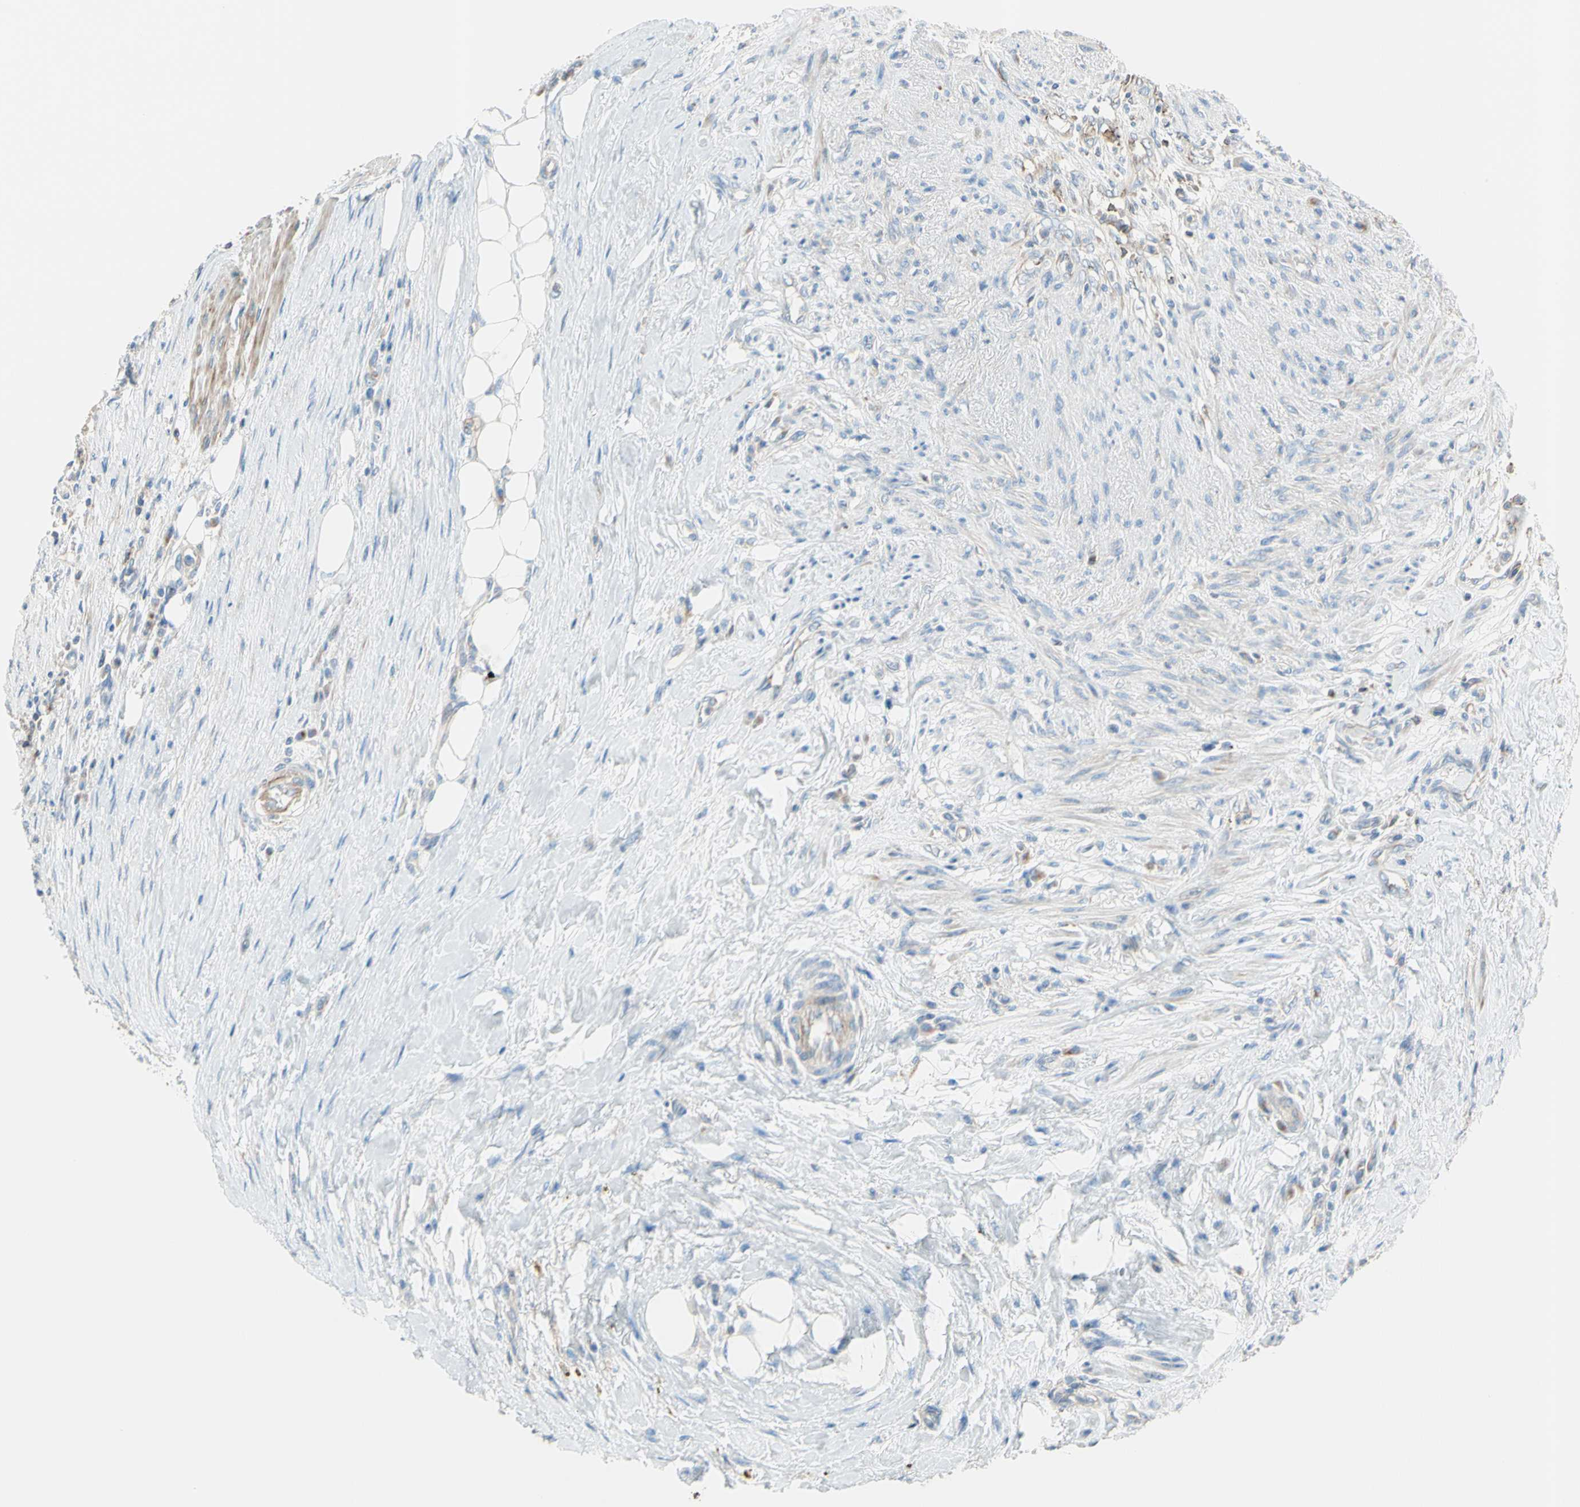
{"staining": {"intensity": "negative", "quantity": "none", "location": "none"}, "tissue": "urothelial cancer", "cell_type": "Tumor cells", "image_type": "cancer", "snomed": [{"axis": "morphology", "description": "Urothelial carcinoma, High grade"}, {"axis": "topography", "description": "Urinary bladder"}], "caption": "Human urothelial cancer stained for a protein using immunohistochemistry (IHC) displays no expression in tumor cells.", "gene": "SEMA4C", "patient": {"sex": "female", "age": 56}}